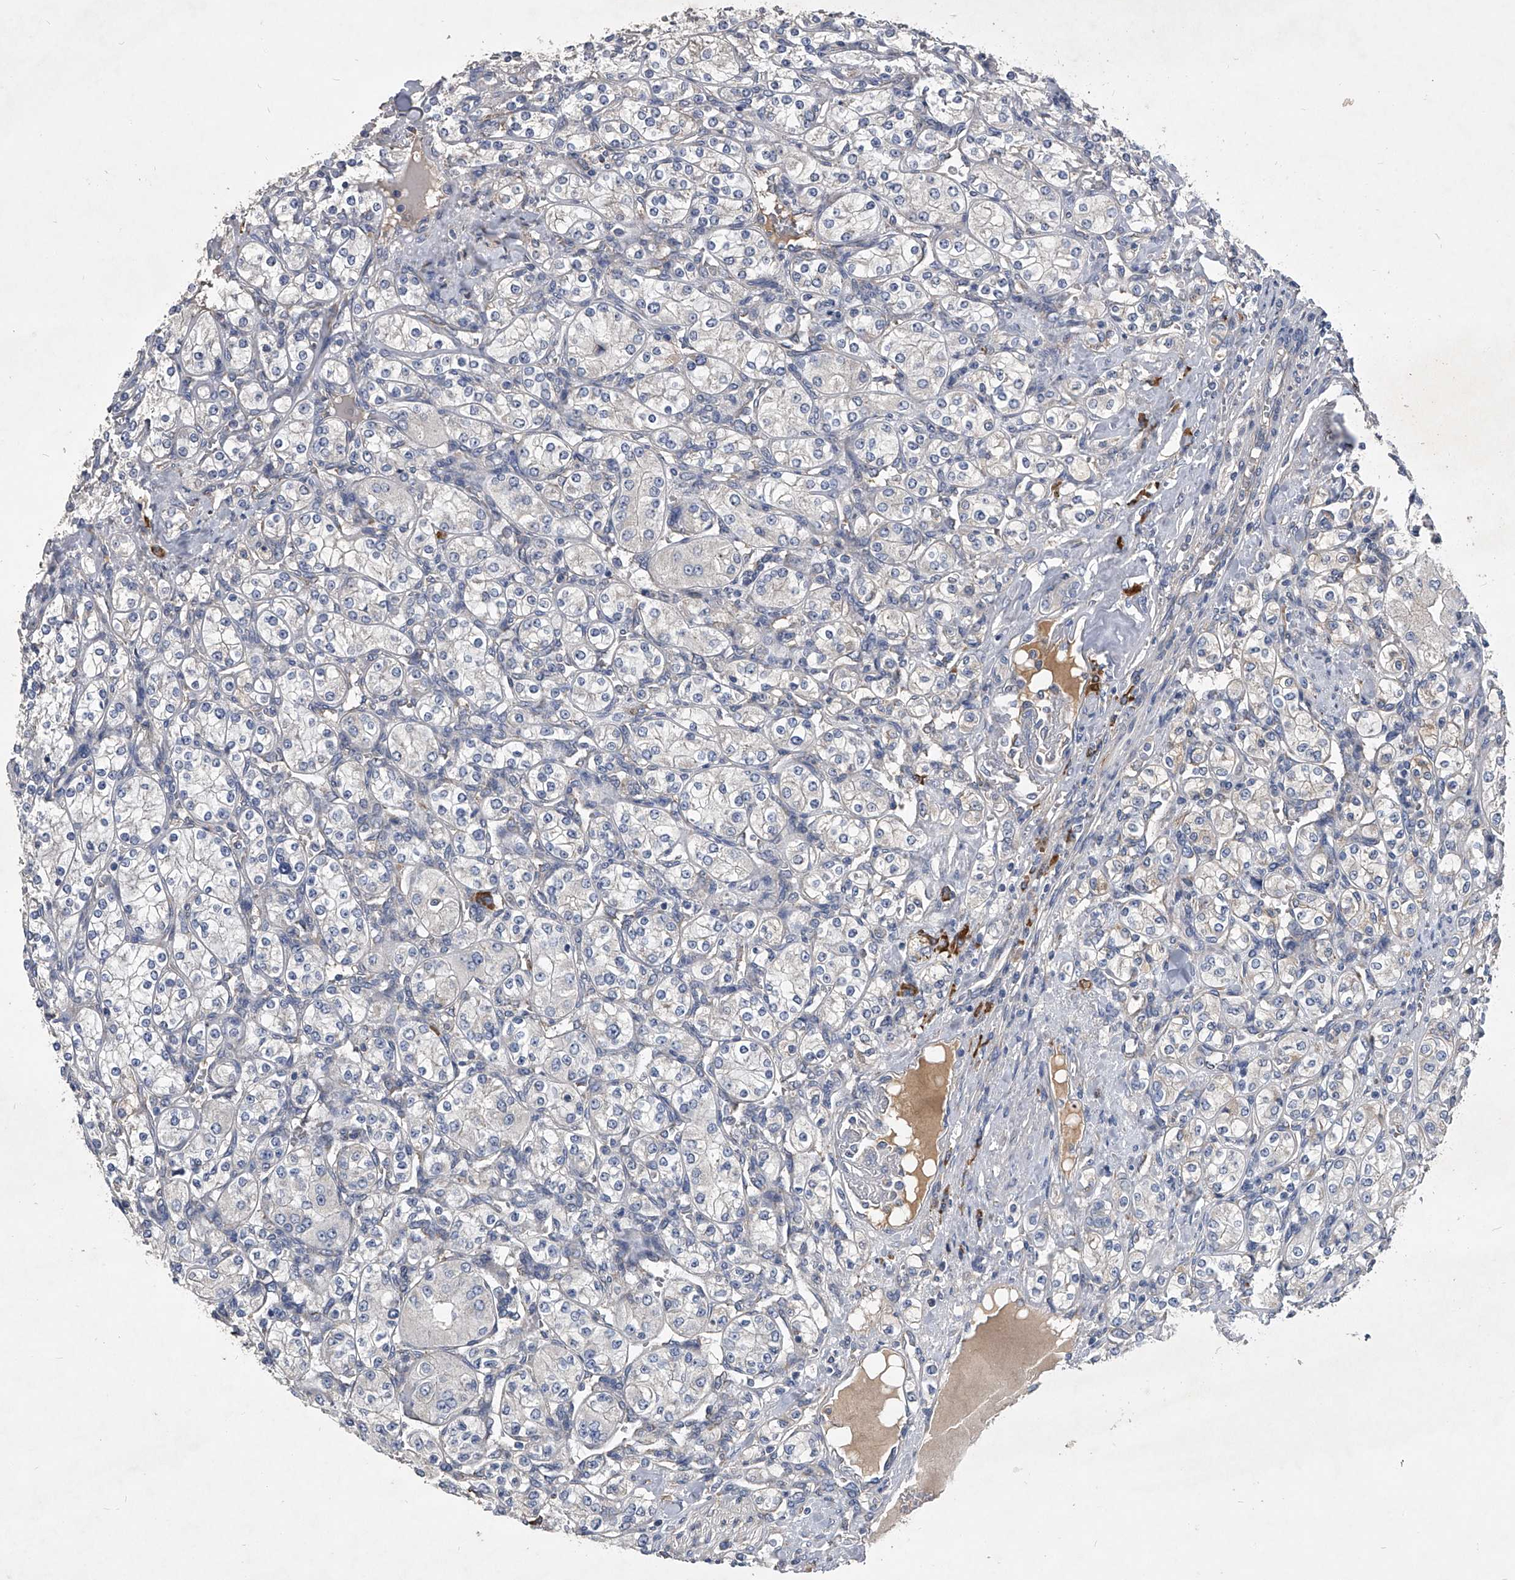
{"staining": {"intensity": "negative", "quantity": "none", "location": "none"}, "tissue": "renal cancer", "cell_type": "Tumor cells", "image_type": "cancer", "snomed": [{"axis": "morphology", "description": "Adenocarcinoma, NOS"}, {"axis": "topography", "description": "Kidney"}], "caption": "The immunohistochemistry image has no significant staining in tumor cells of adenocarcinoma (renal) tissue.", "gene": "CCR4", "patient": {"sex": "male", "age": 77}}